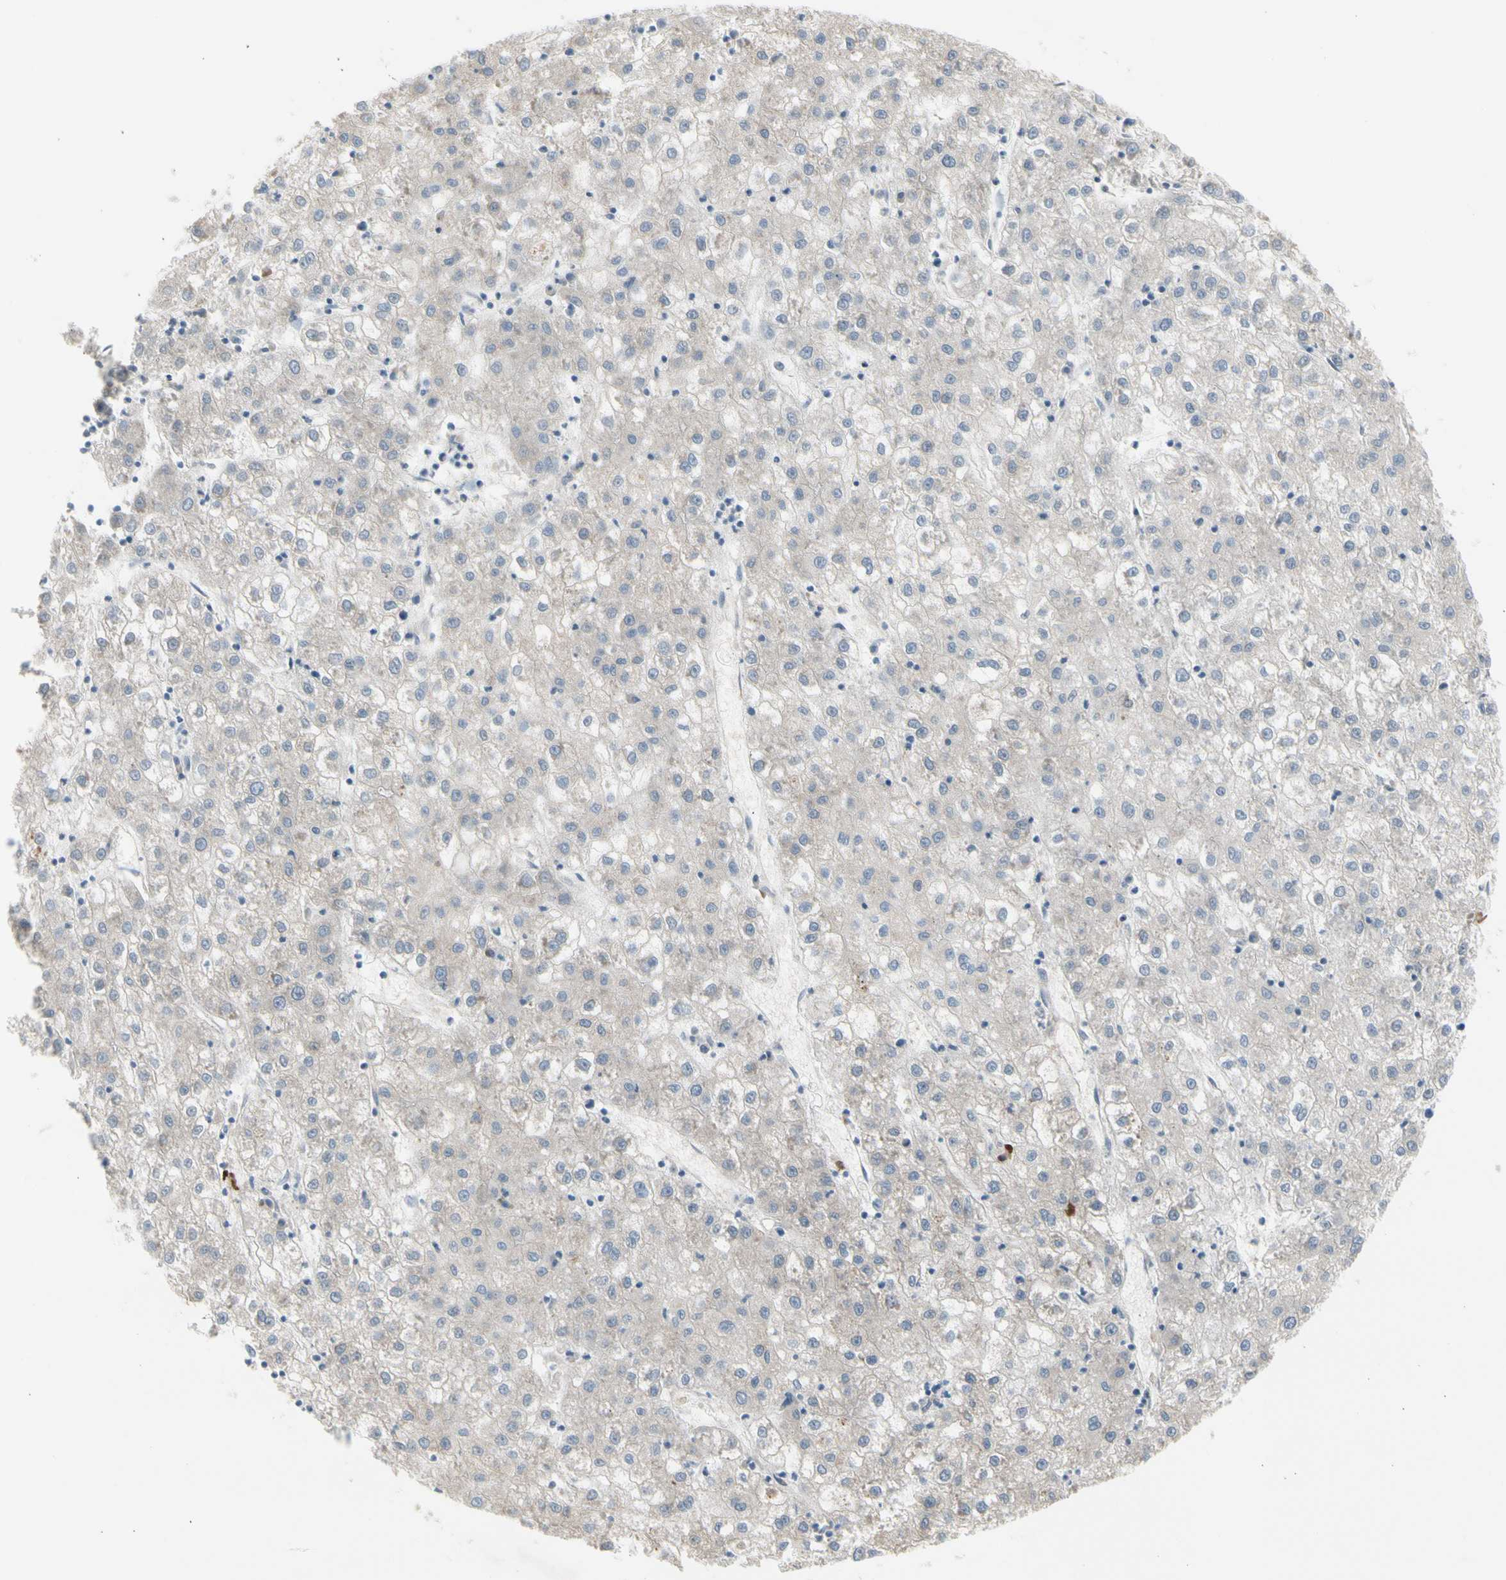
{"staining": {"intensity": "negative", "quantity": "none", "location": "none"}, "tissue": "liver cancer", "cell_type": "Tumor cells", "image_type": "cancer", "snomed": [{"axis": "morphology", "description": "Carcinoma, Hepatocellular, NOS"}, {"axis": "topography", "description": "Liver"}], "caption": "Immunohistochemical staining of liver hepatocellular carcinoma shows no significant expression in tumor cells. Nuclei are stained in blue.", "gene": "GALNT5", "patient": {"sex": "male", "age": 72}}